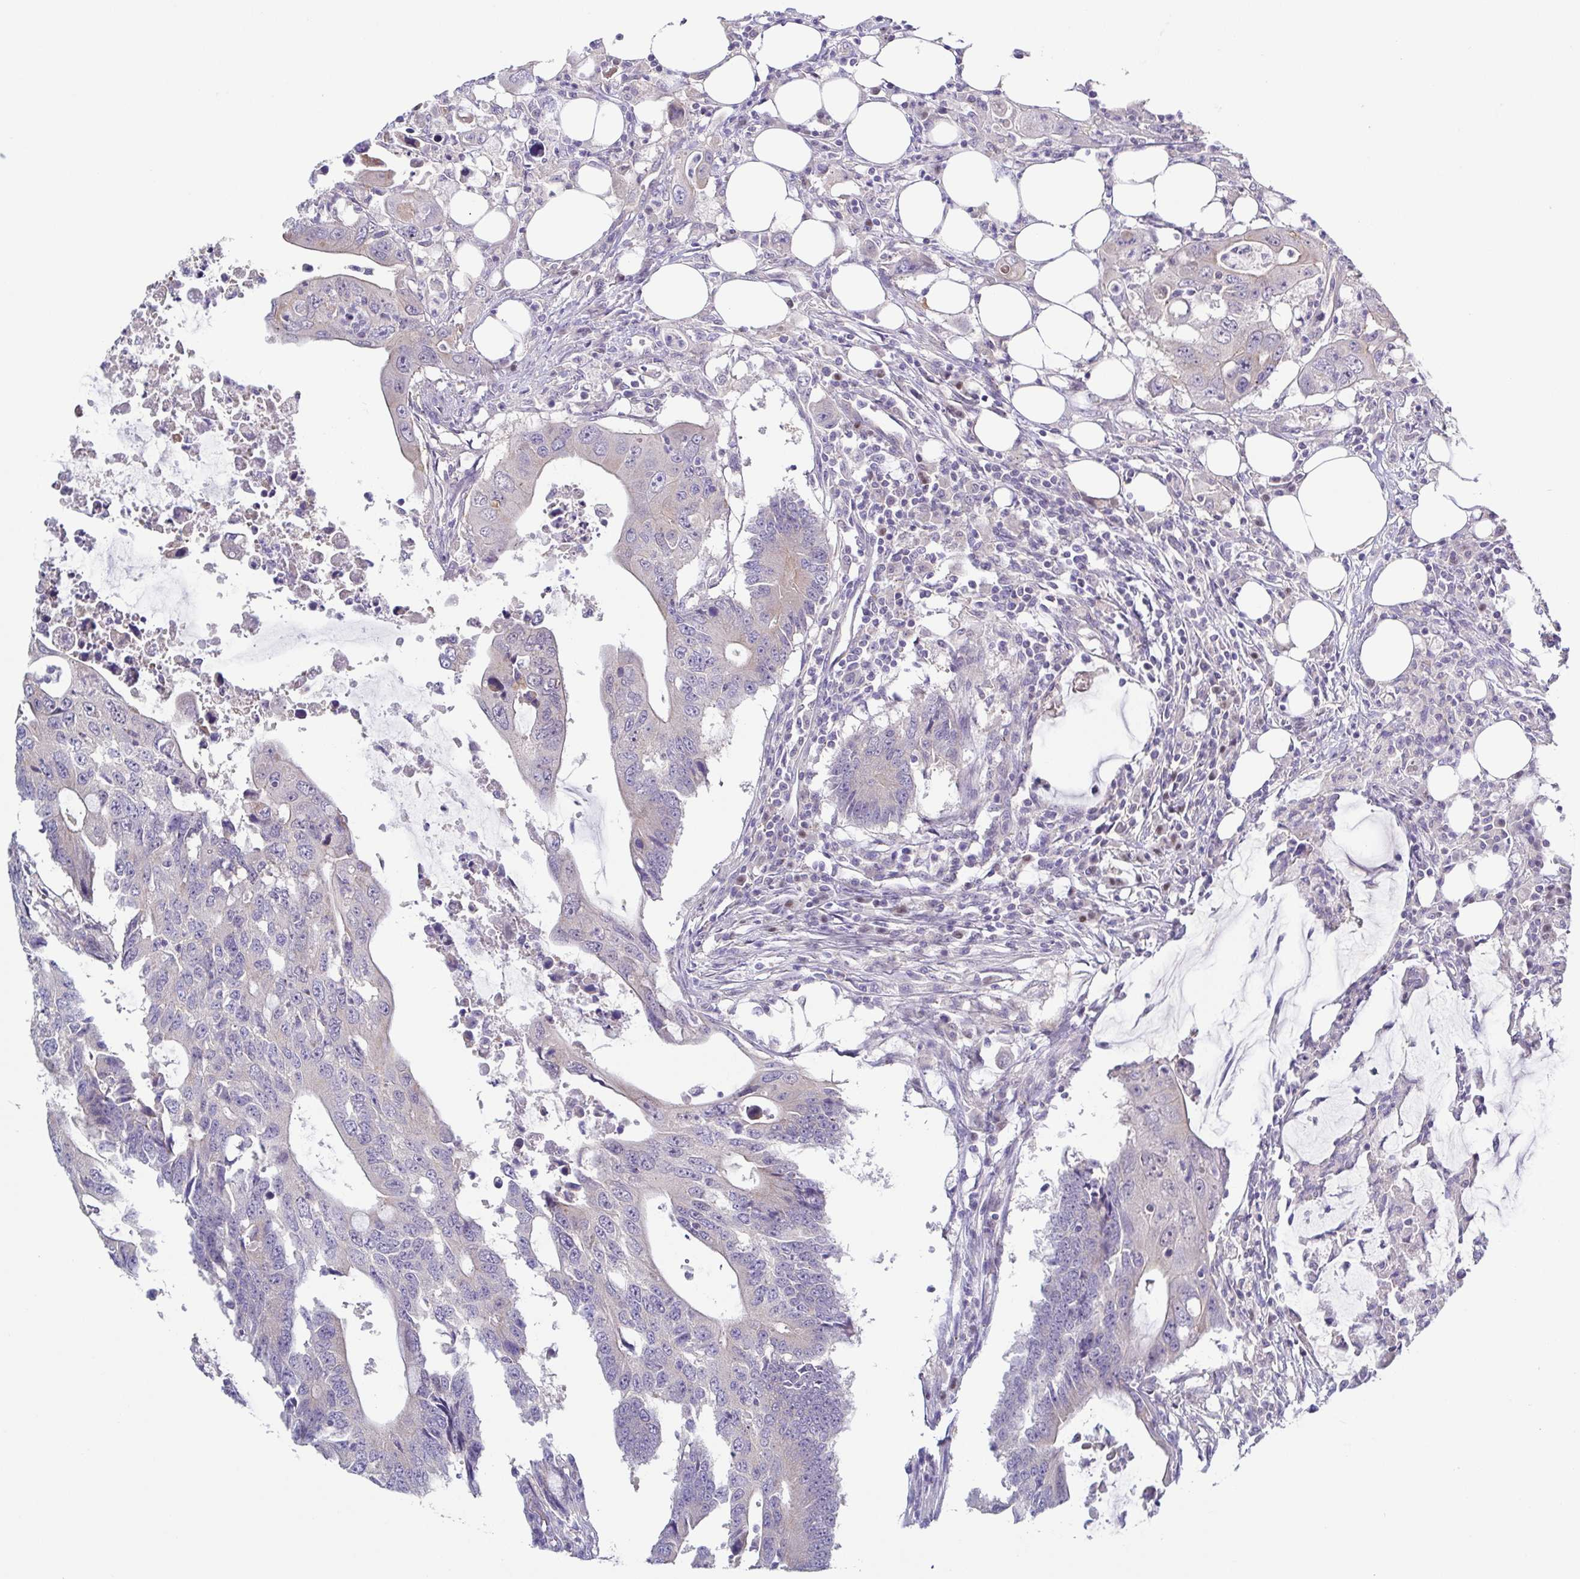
{"staining": {"intensity": "negative", "quantity": "none", "location": "none"}, "tissue": "colorectal cancer", "cell_type": "Tumor cells", "image_type": "cancer", "snomed": [{"axis": "morphology", "description": "Adenocarcinoma, NOS"}, {"axis": "topography", "description": "Colon"}], "caption": "Colorectal cancer was stained to show a protein in brown. There is no significant positivity in tumor cells. (DAB immunohistochemistry (IHC) with hematoxylin counter stain).", "gene": "UBE2Q1", "patient": {"sex": "male", "age": 71}}